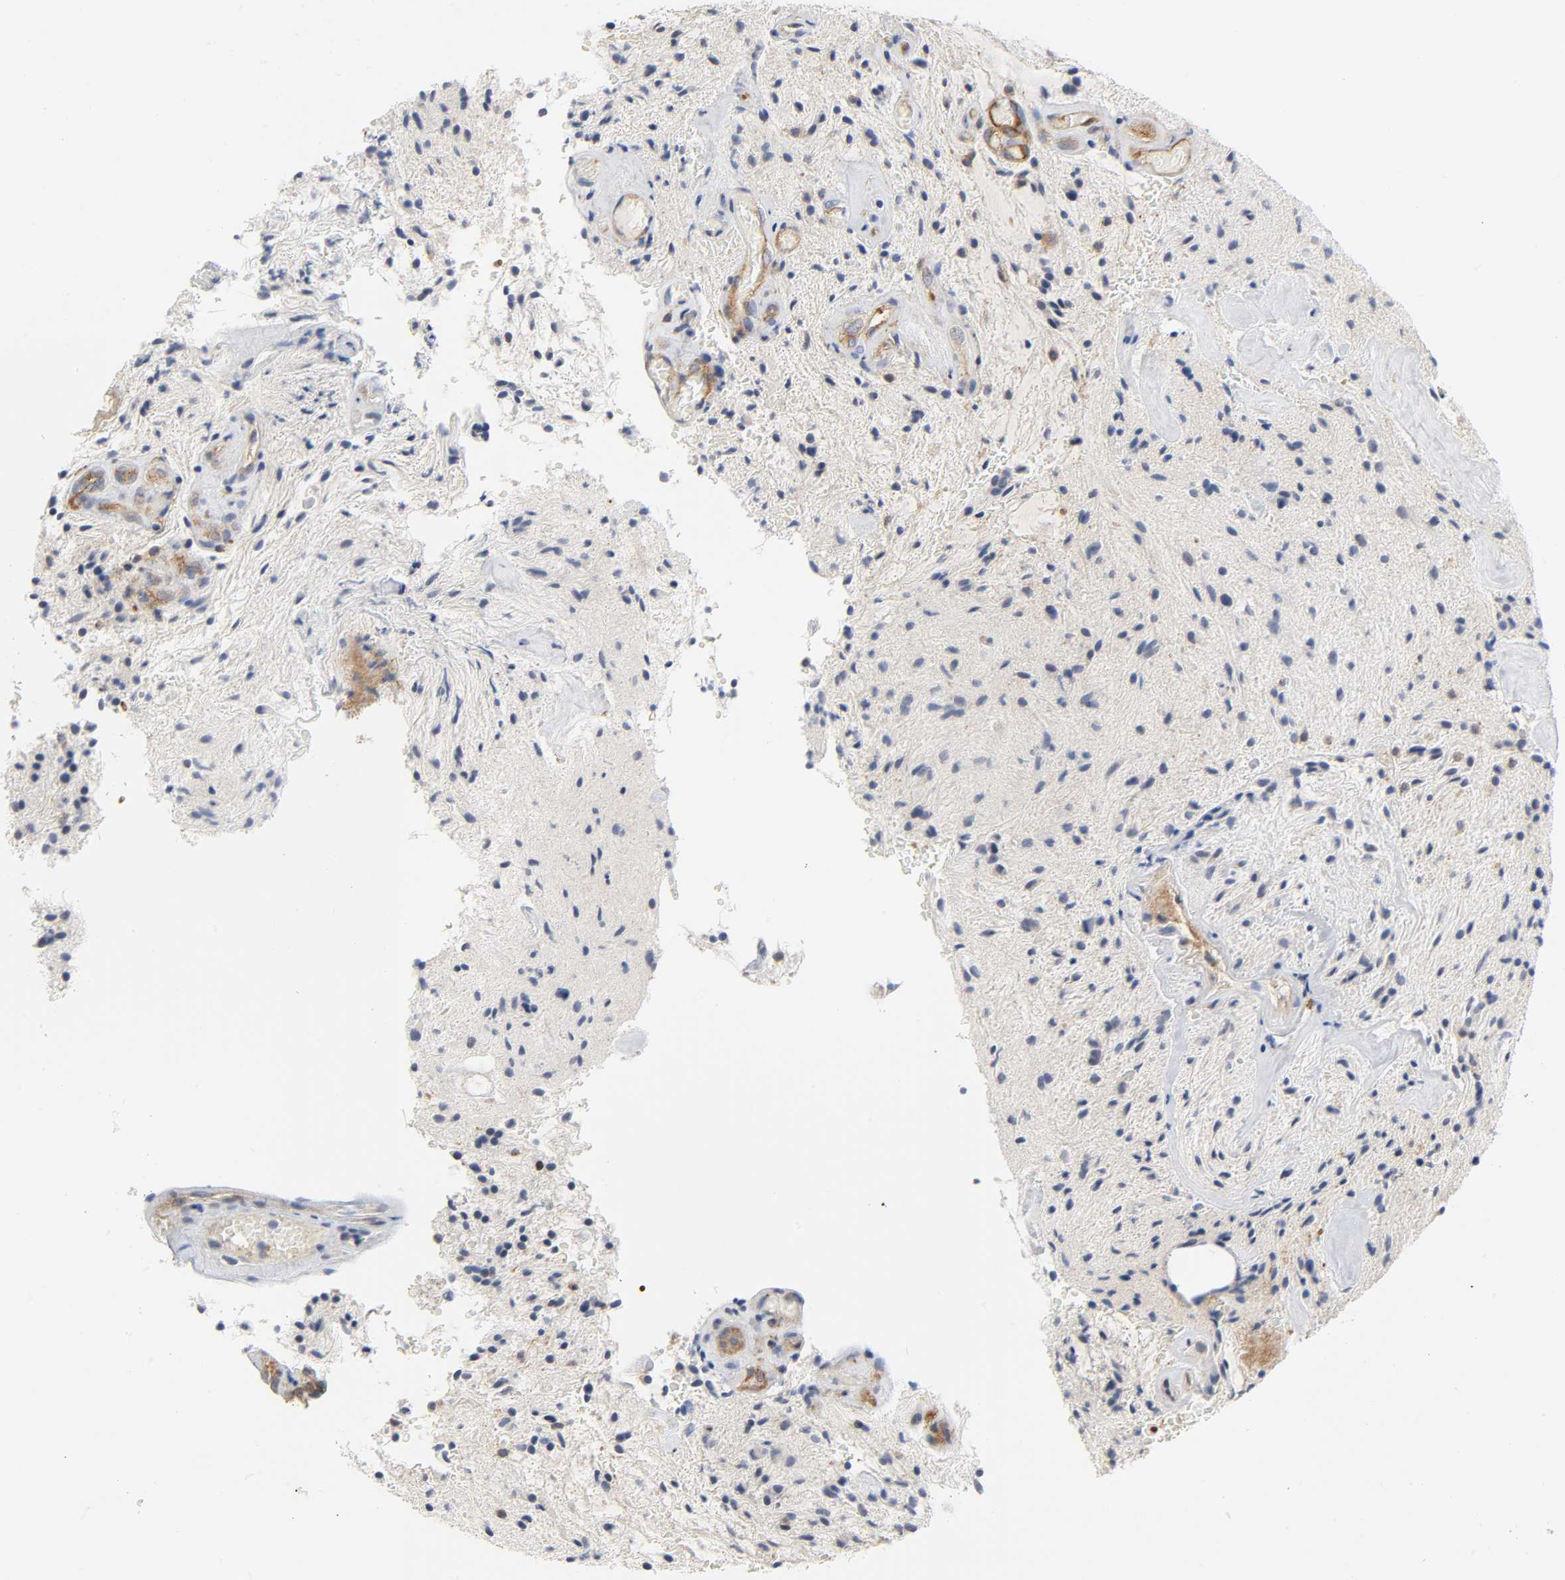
{"staining": {"intensity": "negative", "quantity": "none", "location": "none"}, "tissue": "glioma", "cell_type": "Tumor cells", "image_type": "cancer", "snomed": [{"axis": "morphology", "description": "Glioma, malignant, NOS"}, {"axis": "topography", "description": "Cerebellum"}], "caption": "Immunohistochemistry (IHC) micrograph of neoplastic tissue: human malignant glioma stained with DAB (3,3'-diaminobenzidine) shows no significant protein staining in tumor cells.", "gene": "CD2AP", "patient": {"sex": "female", "age": 10}}